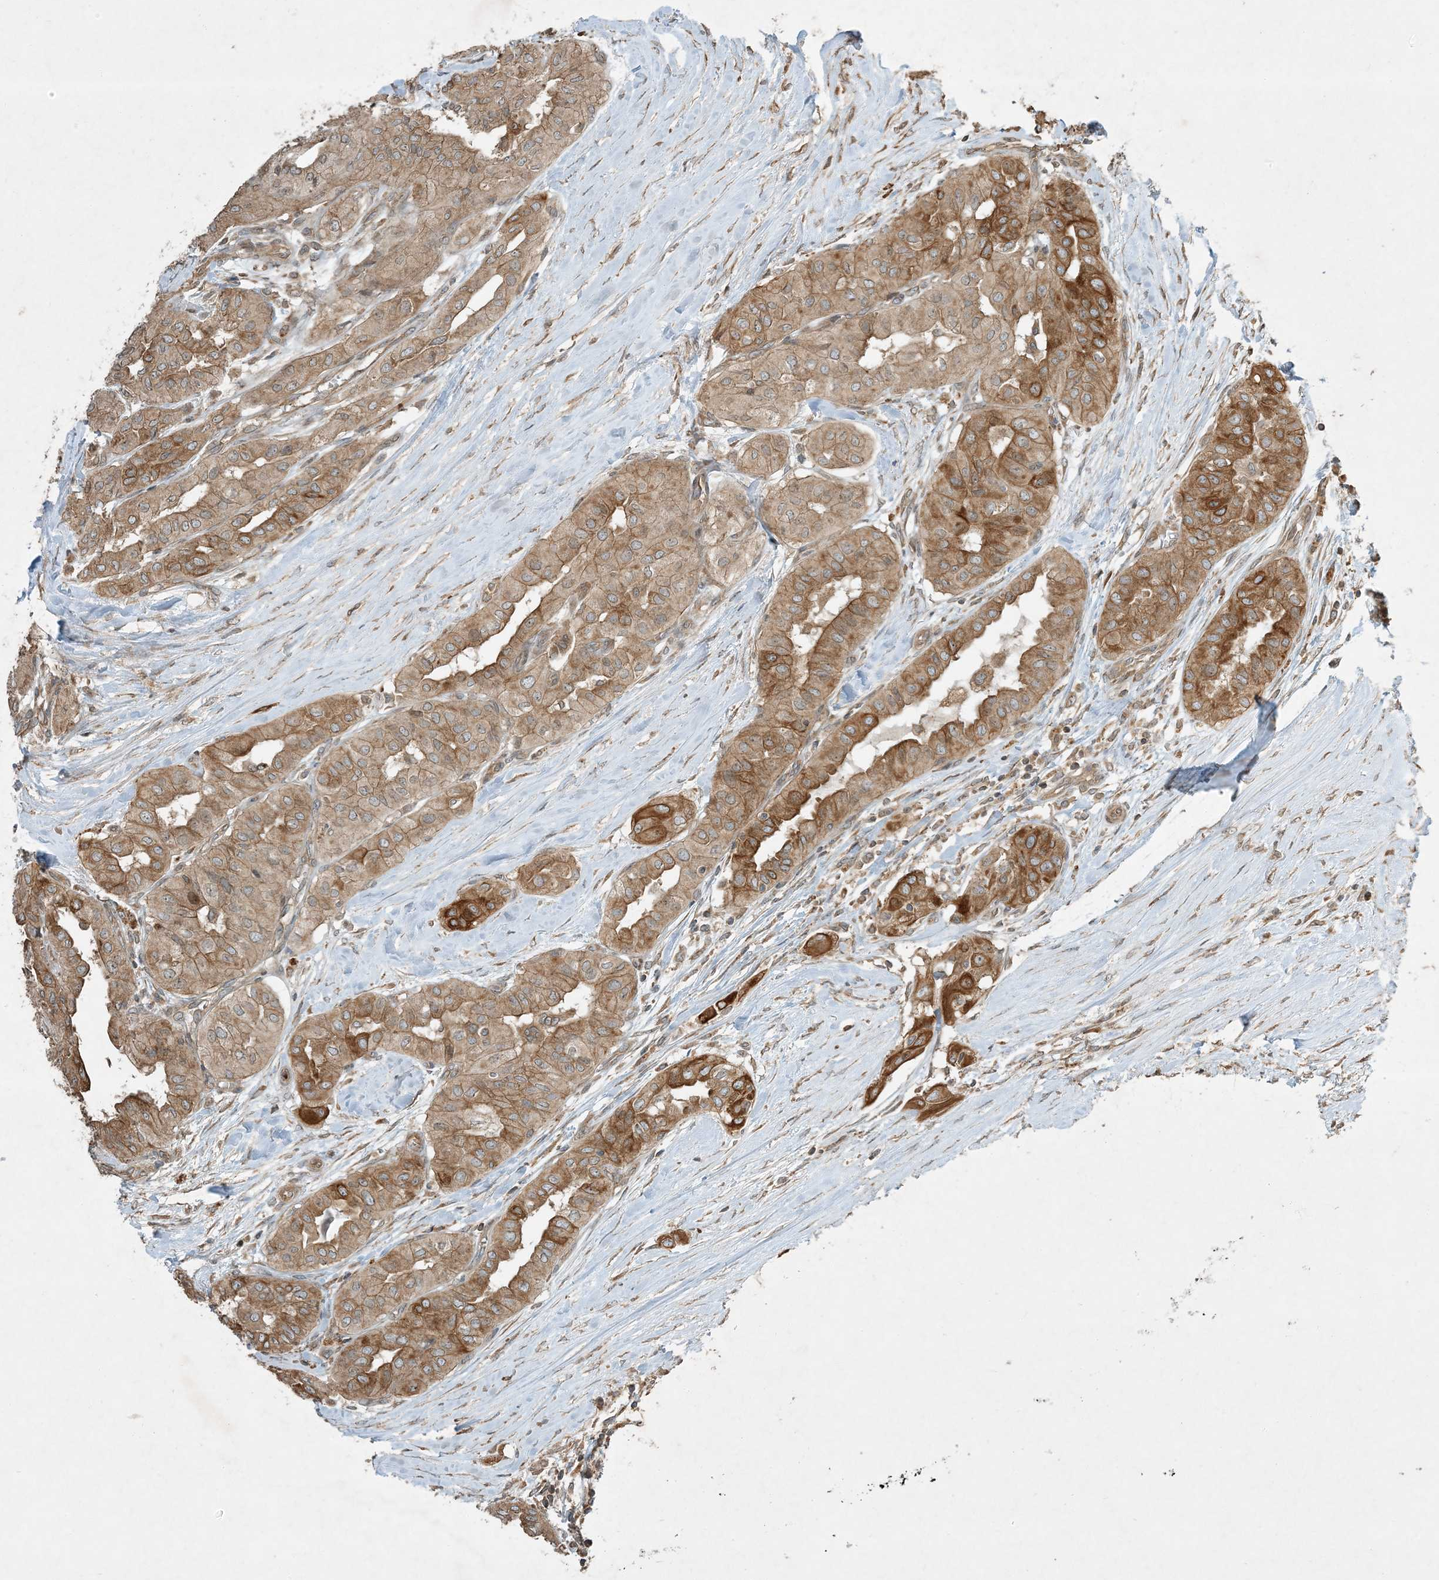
{"staining": {"intensity": "moderate", "quantity": ">75%", "location": "cytoplasmic/membranous"}, "tissue": "thyroid cancer", "cell_type": "Tumor cells", "image_type": "cancer", "snomed": [{"axis": "morphology", "description": "Papillary adenocarcinoma, NOS"}, {"axis": "topography", "description": "Thyroid gland"}], "caption": "This is a photomicrograph of immunohistochemistry (IHC) staining of thyroid papillary adenocarcinoma, which shows moderate expression in the cytoplasmic/membranous of tumor cells.", "gene": "COMMD8", "patient": {"sex": "female", "age": 59}}